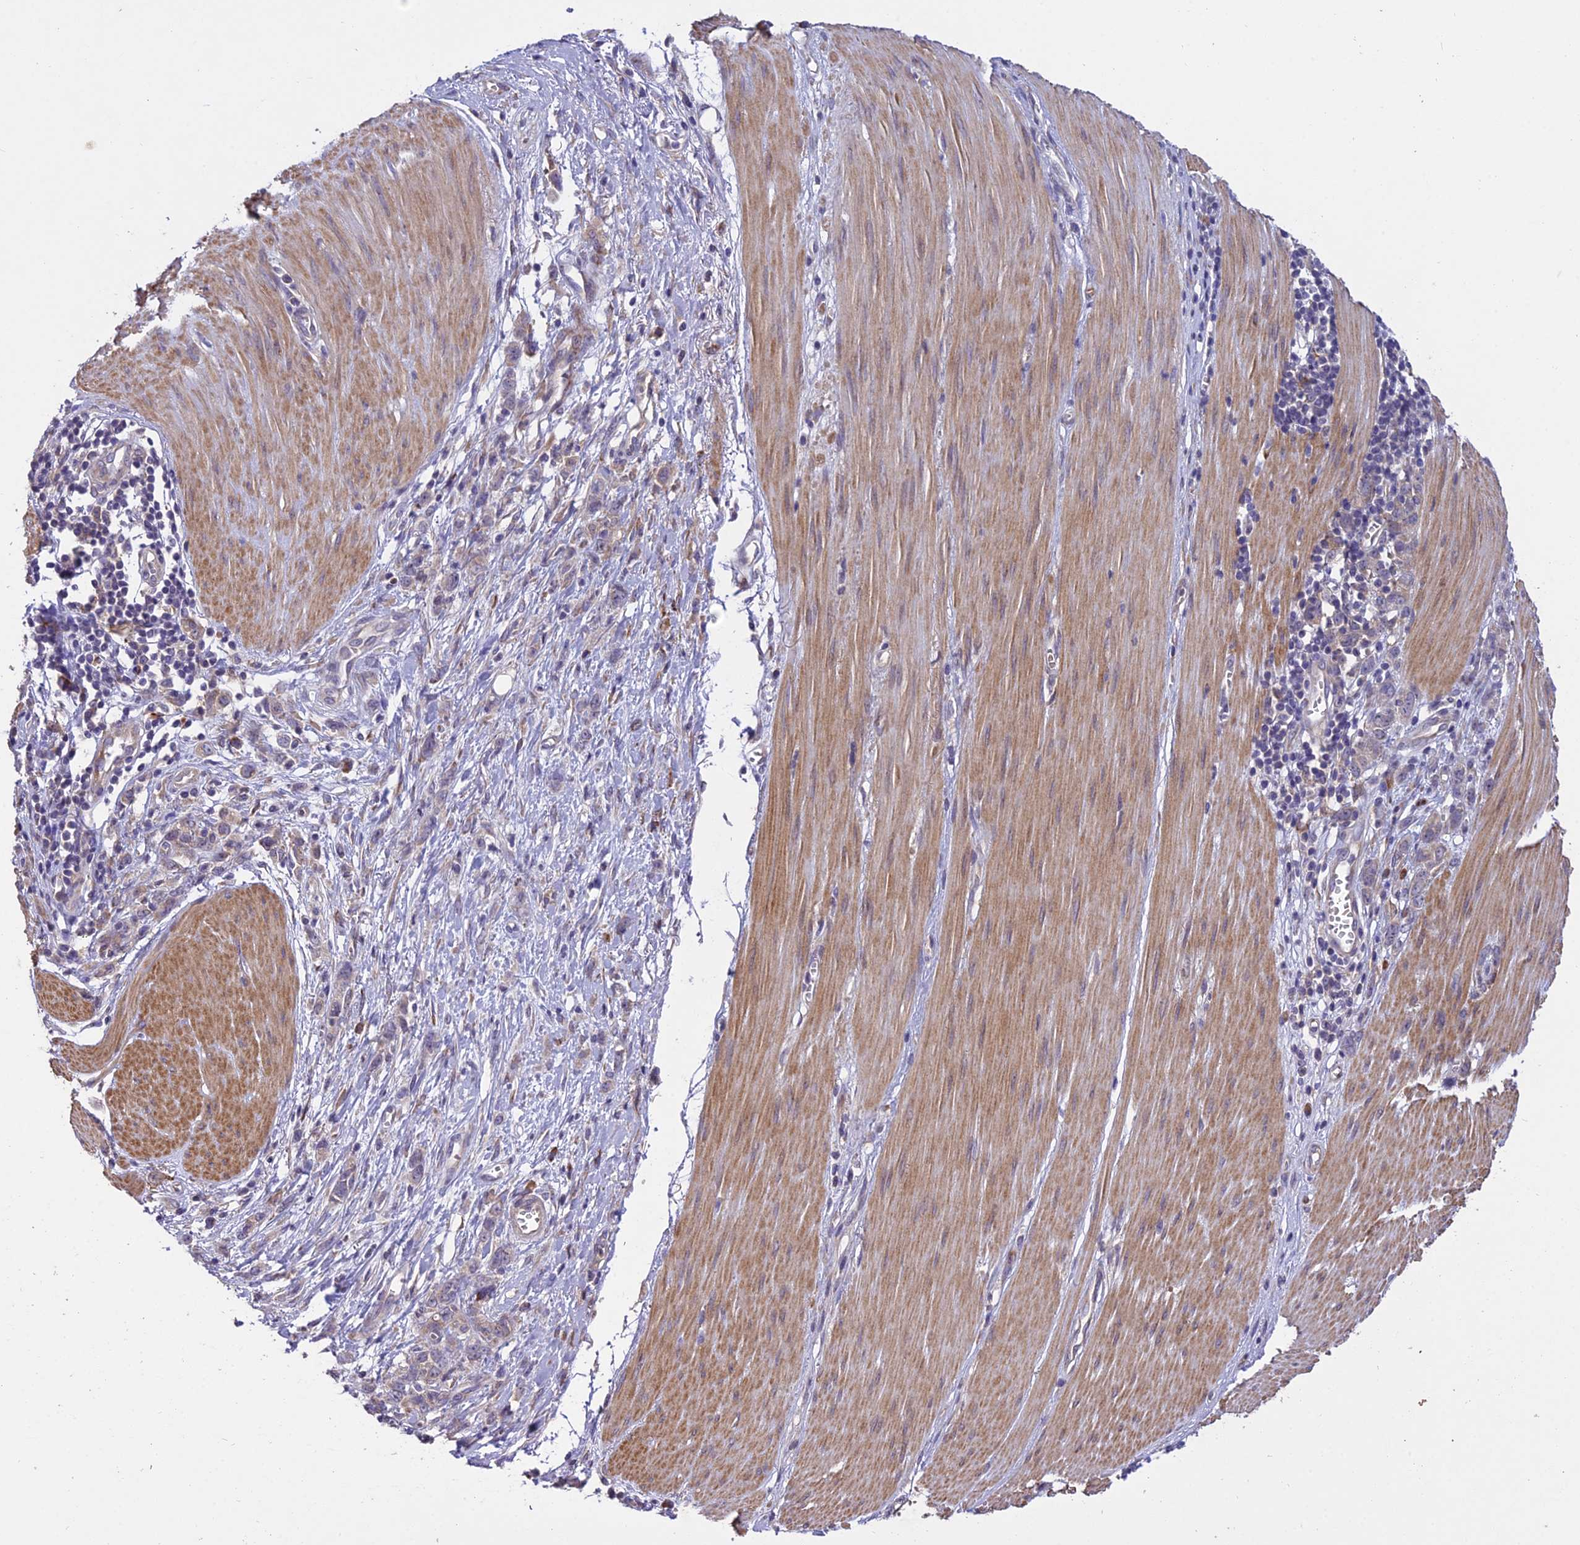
{"staining": {"intensity": "weak", "quantity": "25%-75%", "location": "cytoplasmic/membranous"}, "tissue": "stomach cancer", "cell_type": "Tumor cells", "image_type": "cancer", "snomed": [{"axis": "morphology", "description": "Adenocarcinoma, NOS"}, {"axis": "topography", "description": "Stomach"}], "caption": "This is an image of immunohistochemistry staining of adenocarcinoma (stomach), which shows weak staining in the cytoplasmic/membranous of tumor cells.", "gene": "CENPL", "patient": {"sex": "female", "age": 76}}